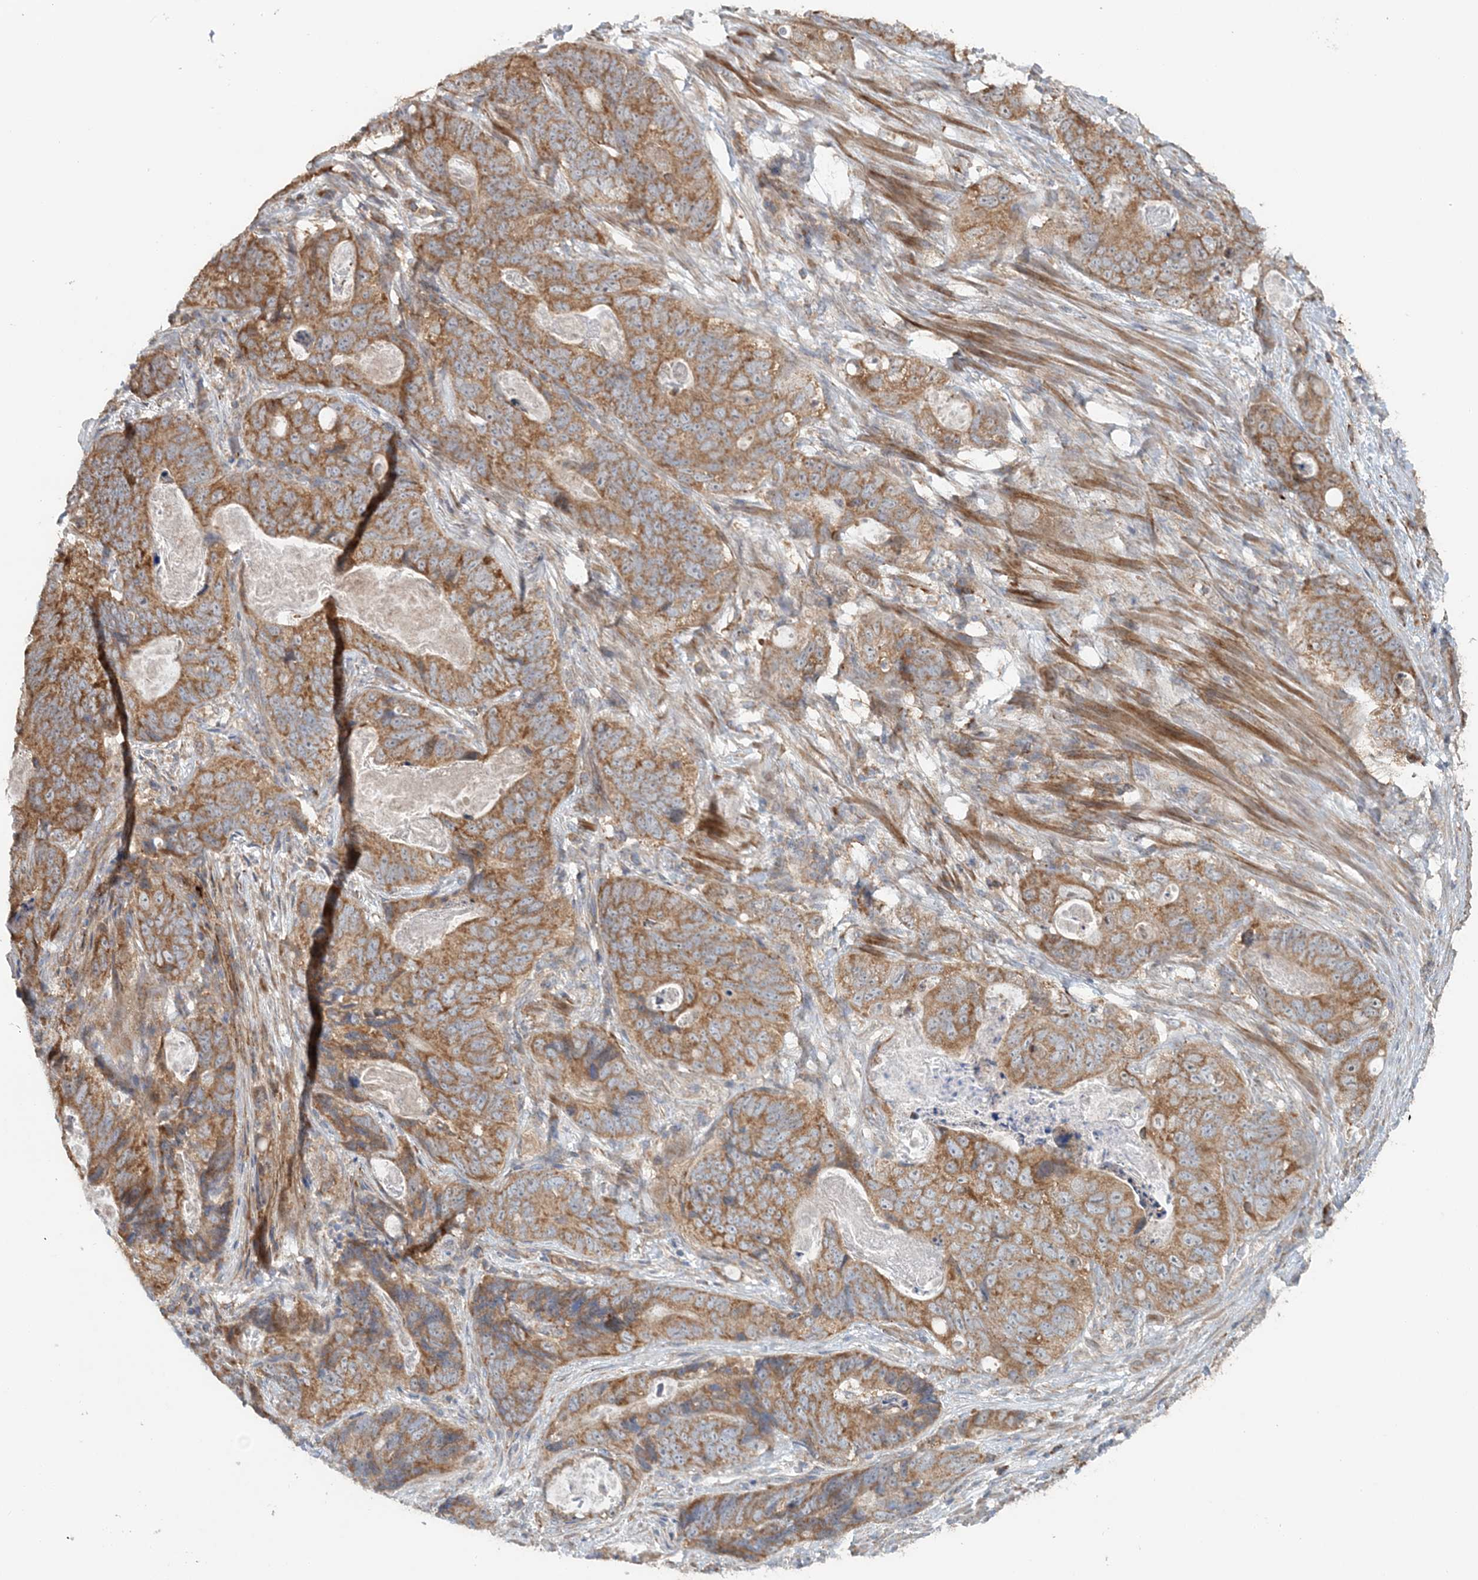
{"staining": {"intensity": "moderate", "quantity": ">75%", "location": "cytoplasmic/membranous"}, "tissue": "stomach cancer", "cell_type": "Tumor cells", "image_type": "cancer", "snomed": [{"axis": "morphology", "description": "Normal tissue, NOS"}, {"axis": "morphology", "description": "Adenocarcinoma, NOS"}, {"axis": "topography", "description": "Stomach"}], "caption": "This histopathology image demonstrates IHC staining of stomach cancer (adenocarcinoma), with medium moderate cytoplasmic/membranous staining in about >75% of tumor cells.", "gene": "MMUT", "patient": {"sex": "female", "age": 89}}